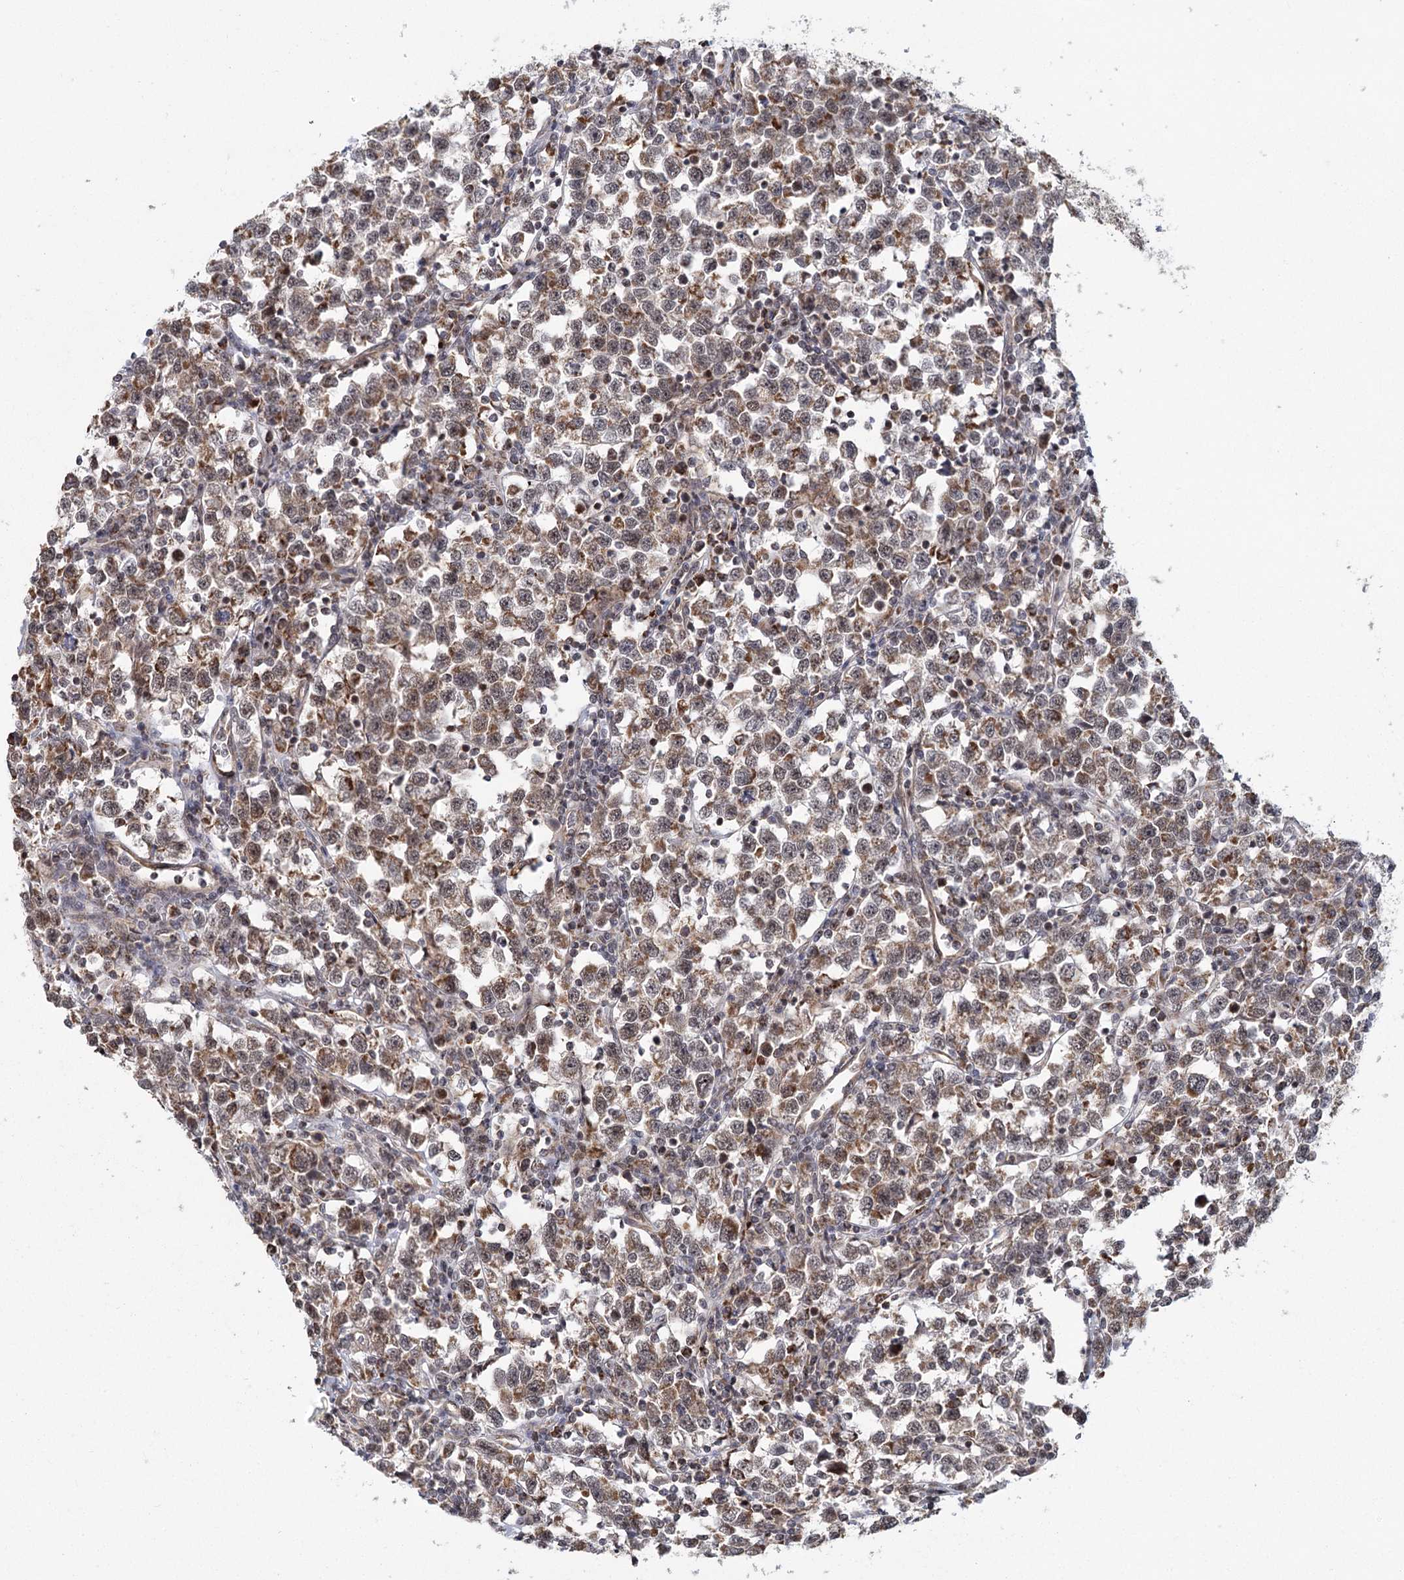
{"staining": {"intensity": "weak", "quantity": ">75%", "location": "cytoplasmic/membranous"}, "tissue": "testis cancer", "cell_type": "Tumor cells", "image_type": "cancer", "snomed": [{"axis": "morphology", "description": "Normal tissue, NOS"}, {"axis": "morphology", "description": "Seminoma, NOS"}, {"axis": "topography", "description": "Testis"}], "caption": "The immunohistochemical stain shows weak cytoplasmic/membranous positivity in tumor cells of testis seminoma tissue. (IHC, brightfield microscopy, high magnification).", "gene": "ZCCHC24", "patient": {"sex": "male", "age": 43}}